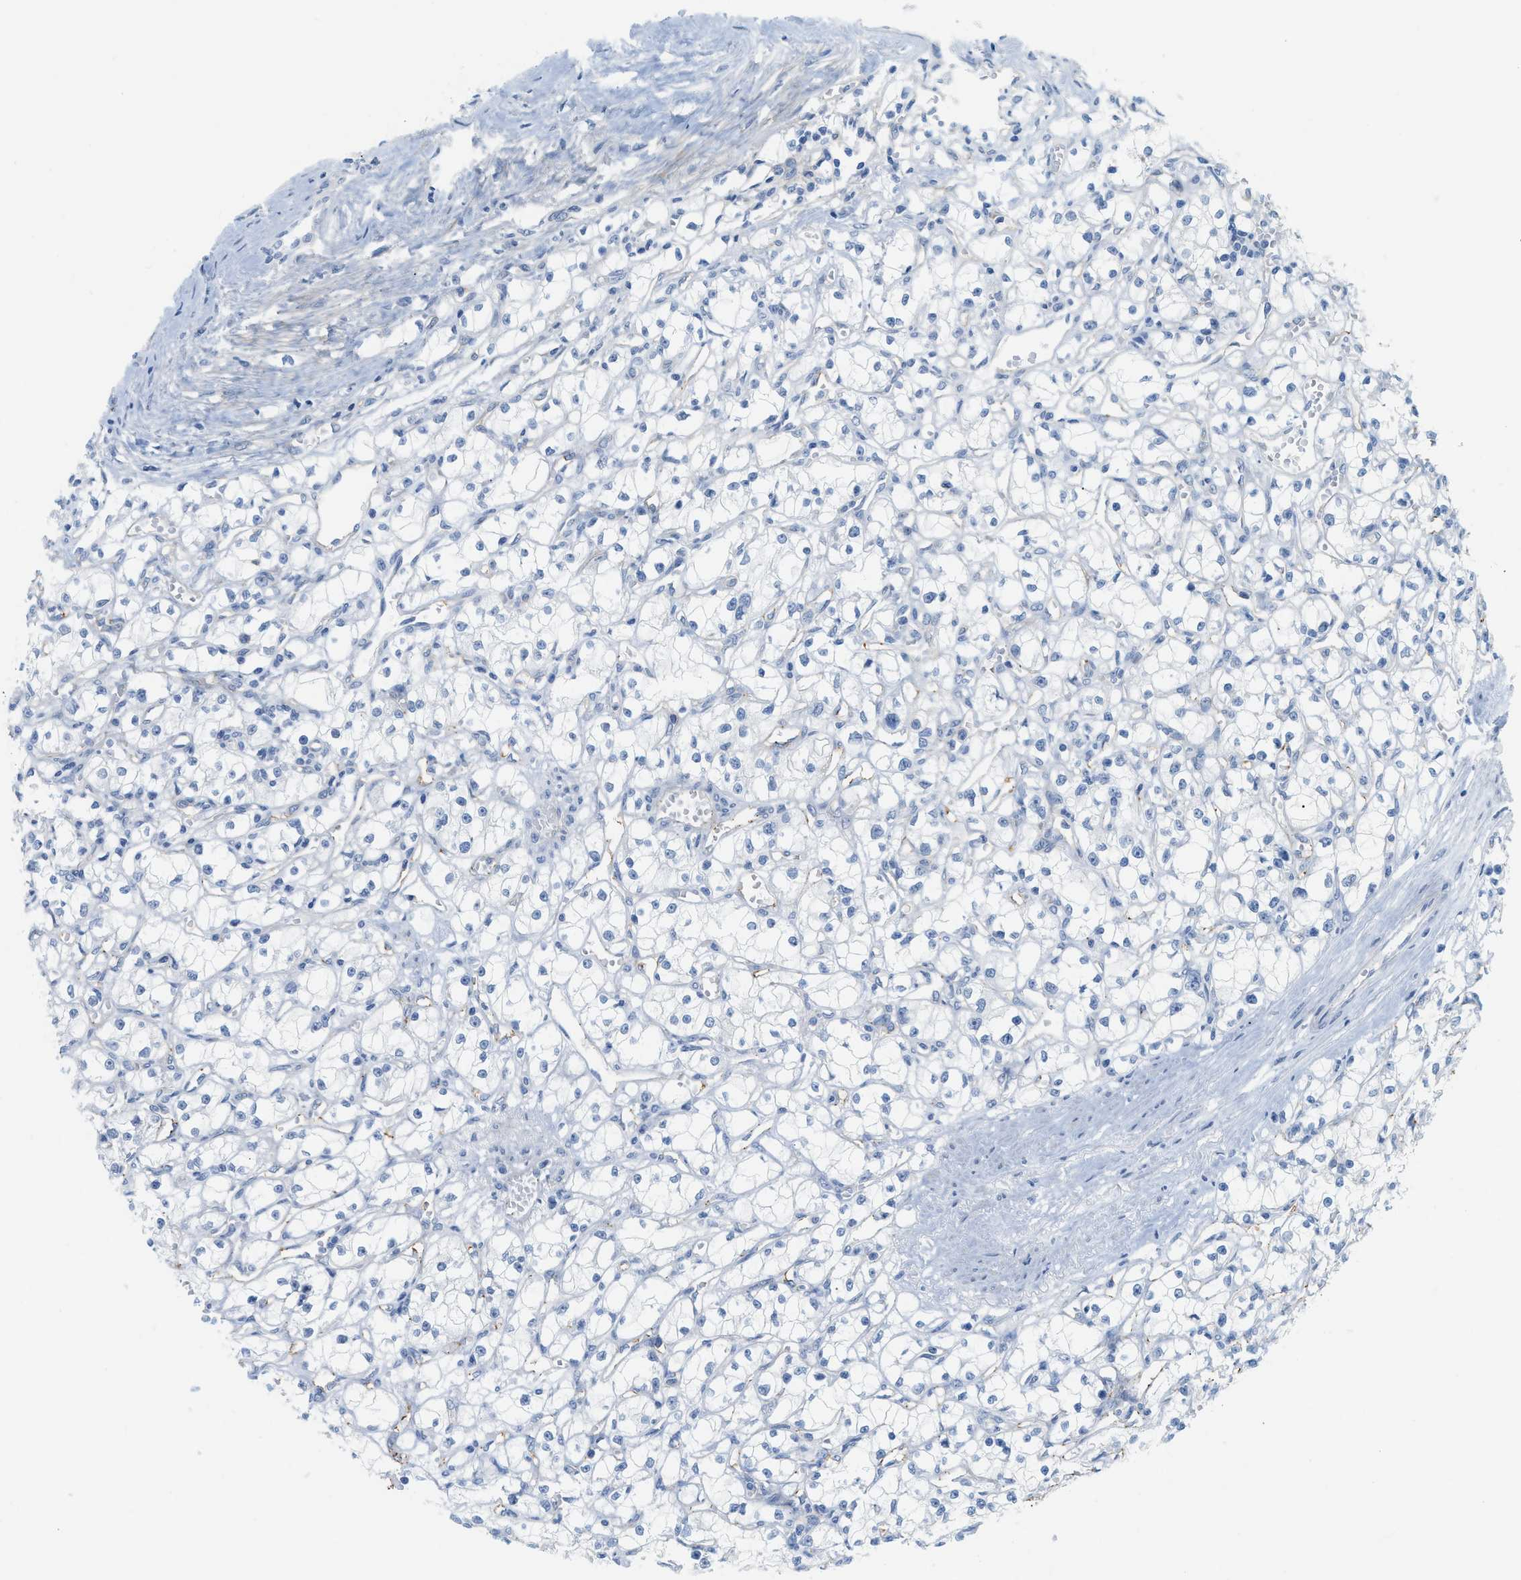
{"staining": {"intensity": "negative", "quantity": "none", "location": "none"}, "tissue": "renal cancer", "cell_type": "Tumor cells", "image_type": "cancer", "snomed": [{"axis": "morphology", "description": "Adenocarcinoma, NOS"}, {"axis": "topography", "description": "Kidney"}], "caption": "DAB immunohistochemical staining of renal cancer shows no significant expression in tumor cells.", "gene": "HLTF", "patient": {"sex": "male", "age": 56}}